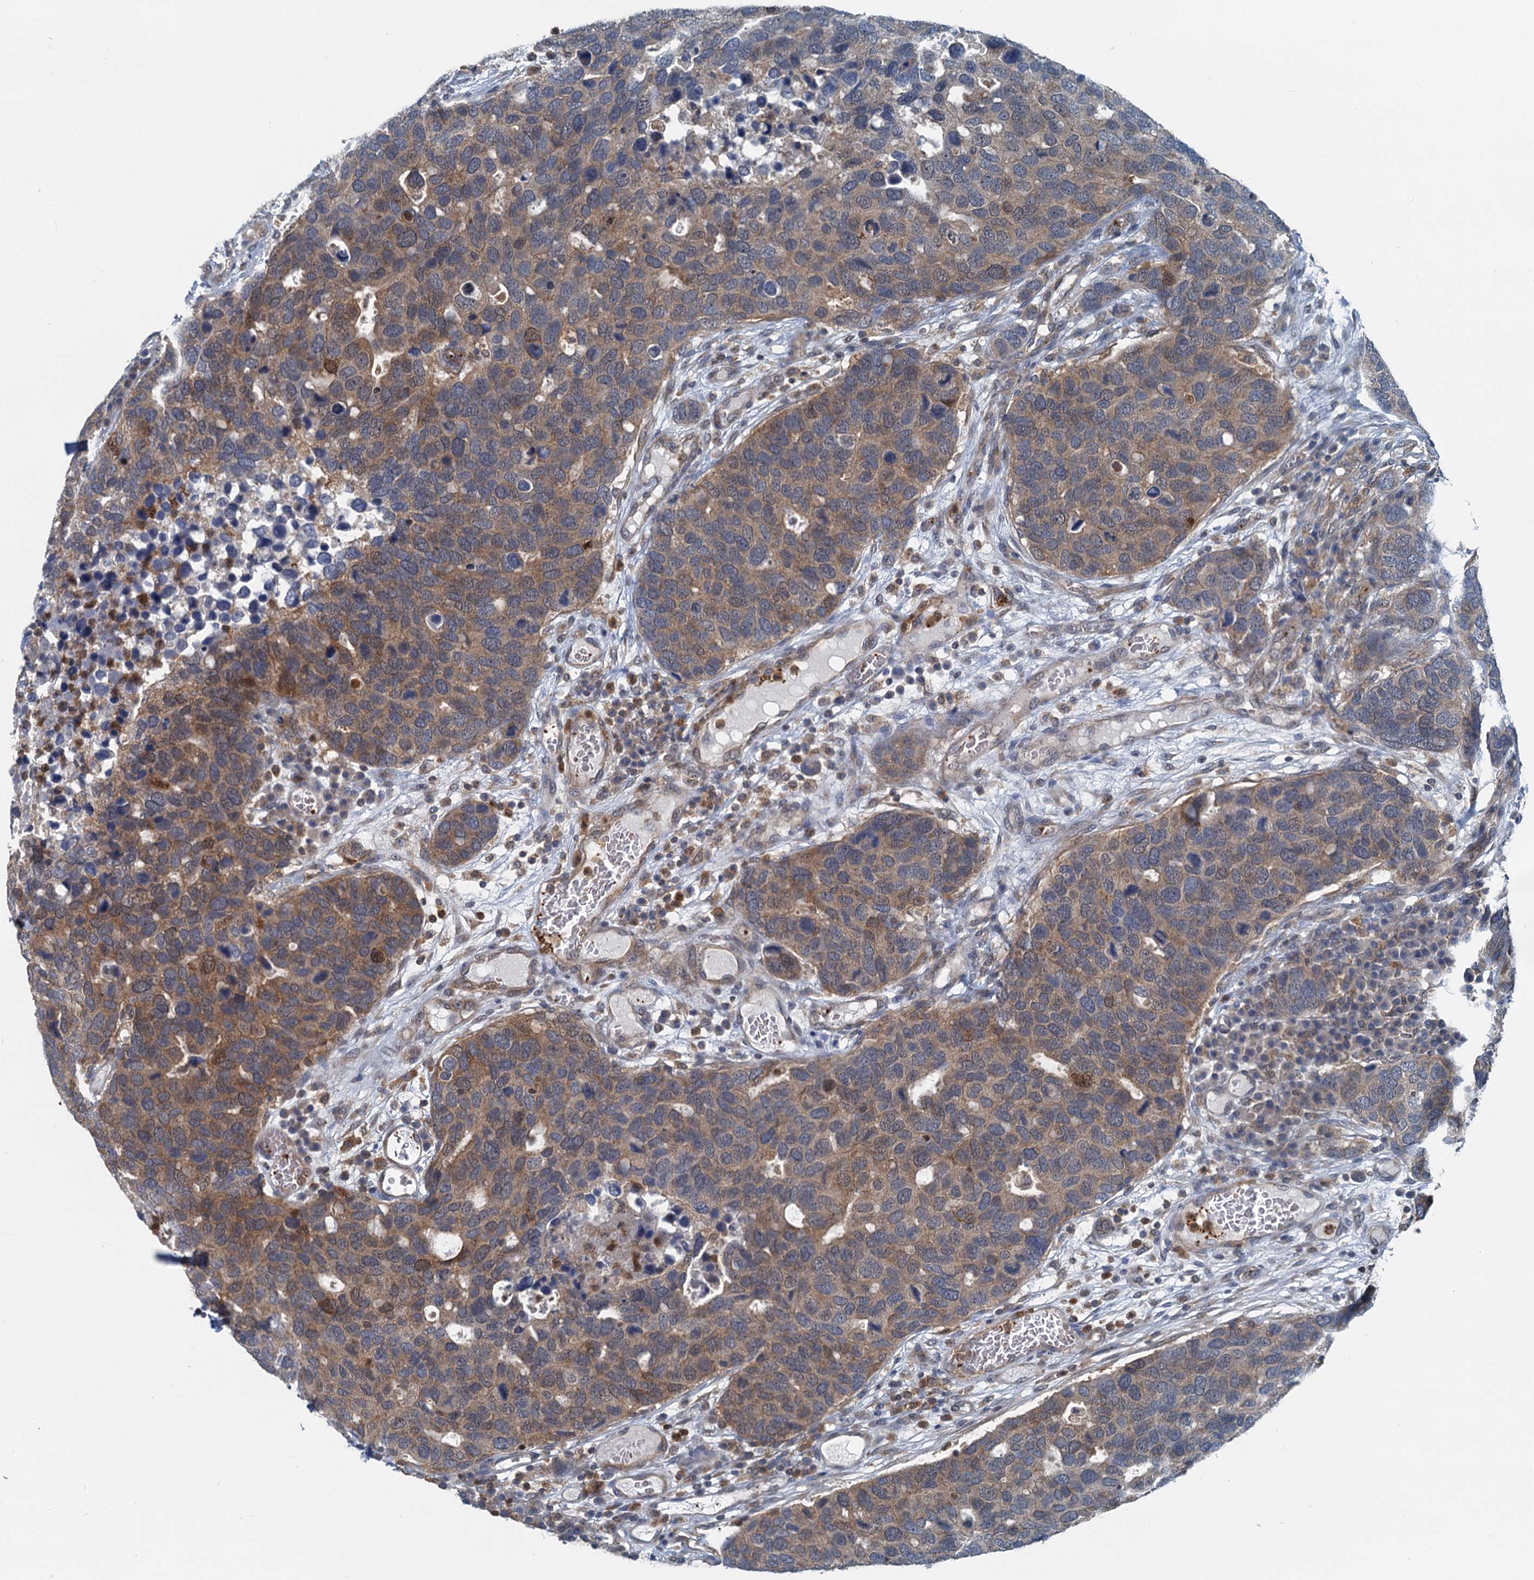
{"staining": {"intensity": "moderate", "quantity": ">75%", "location": "cytoplasmic/membranous"}, "tissue": "breast cancer", "cell_type": "Tumor cells", "image_type": "cancer", "snomed": [{"axis": "morphology", "description": "Duct carcinoma"}, {"axis": "topography", "description": "Breast"}], "caption": "Breast invasive ductal carcinoma stained with a protein marker displays moderate staining in tumor cells.", "gene": "GCLM", "patient": {"sex": "female", "age": 83}}